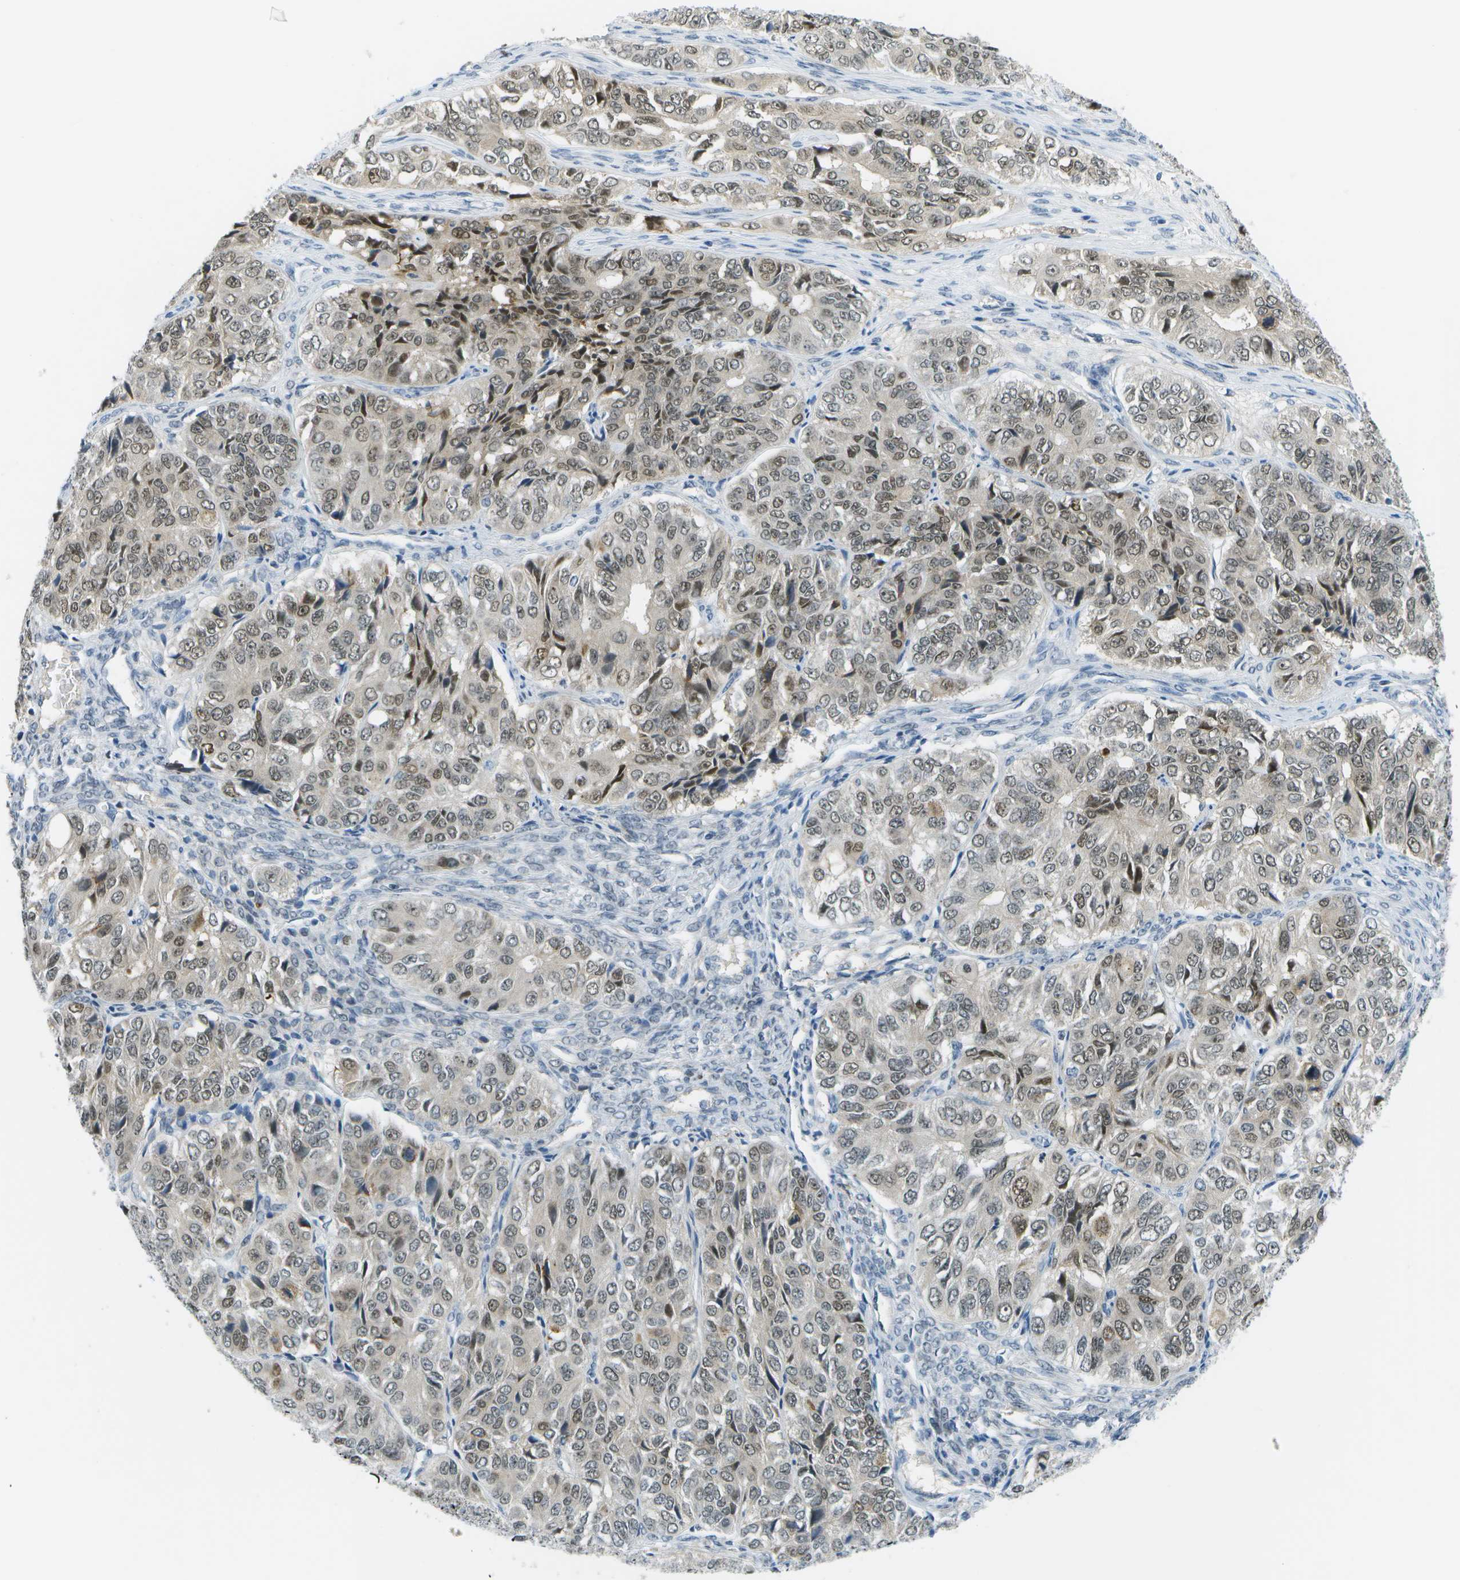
{"staining": {"intensity": "moderate", "quantity": ">75%", "location": "nuclear"}, "tissue": "ovarian cancer", "cell_type": "Tumor cells", "image_type": "cancer", "snomed": [{"axis": "morphology", "description": "Carcinoma, endometroid"}, {"axis": "topography", "description": "Ovary"}], "caption": "This micrograph reveals immunohistochemistry (IHC) staining of ovarian cancer, with medium moderate nuclear staining in about >75% of tumor cells.", "gene": "PITHD1", "patient": {"sex": "female", "age": 51}}